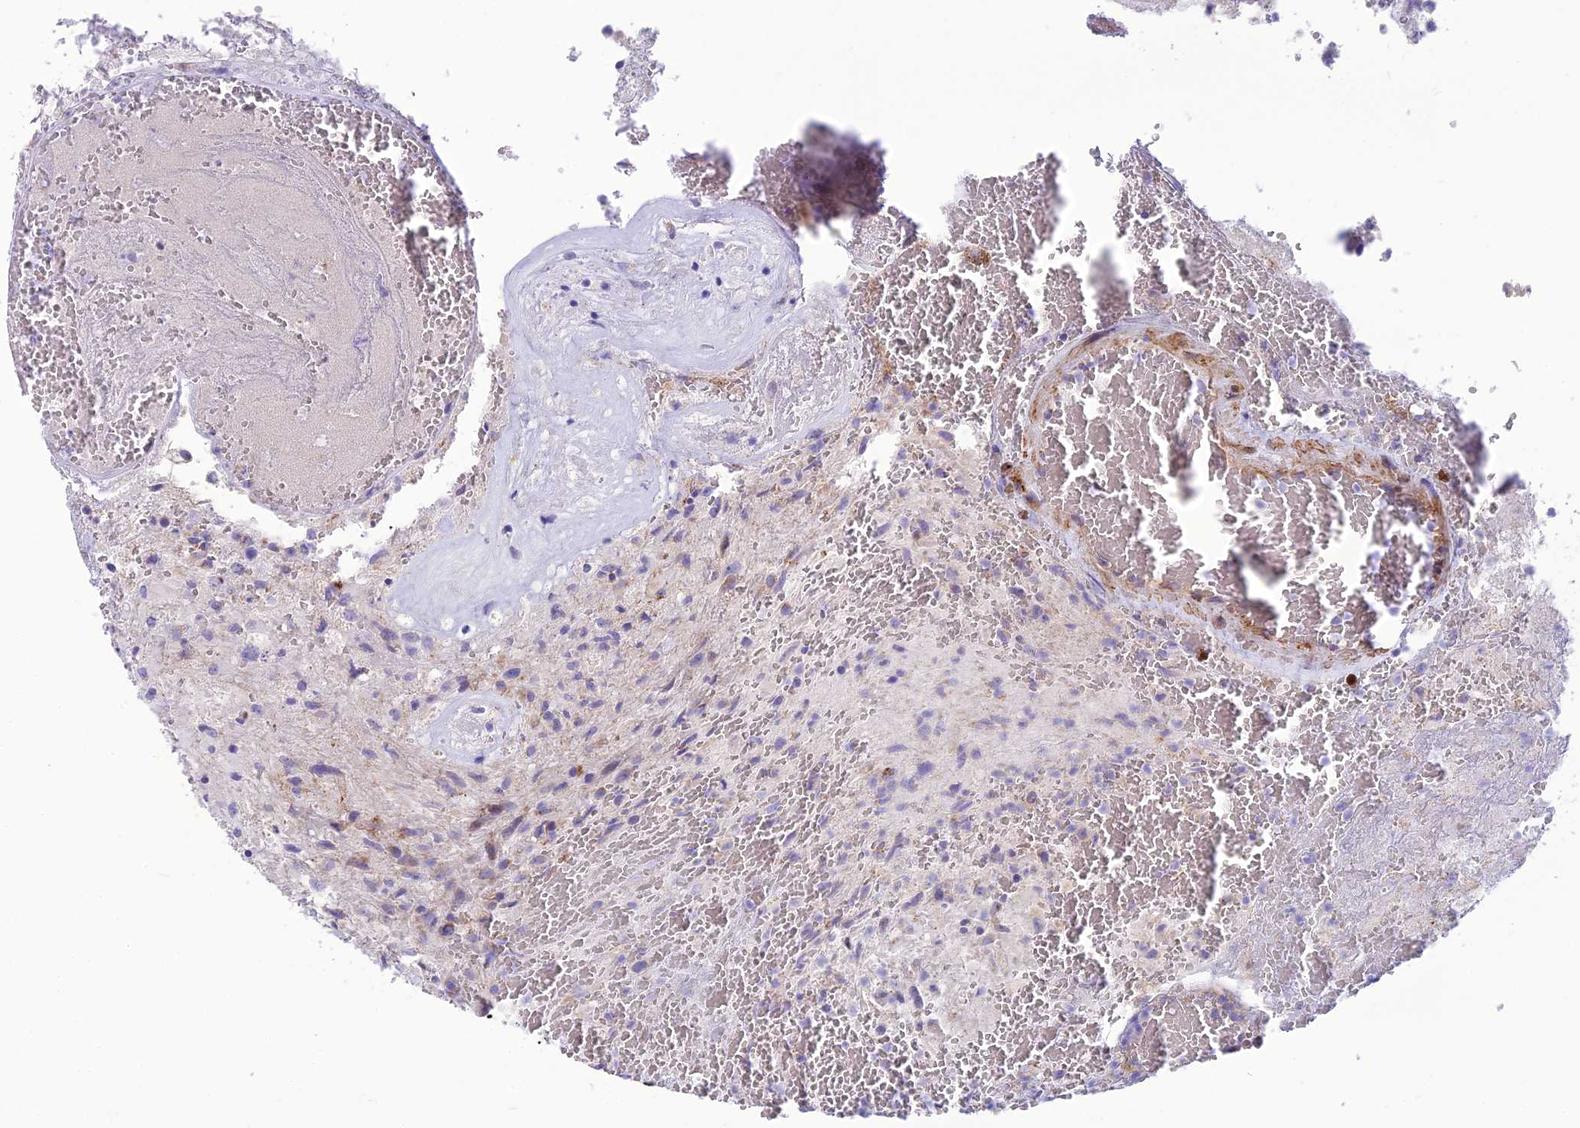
{"staining": {"intensity": "negative", "quantity": "none", "location": "none"}, "tissue": "glioma", "cell_type": "Tumor cells", "image_type": "cancer", "snomed": [{"axis": "morphology", "description": "Glioma, malignant, High grade"}, {"axis": "topography", "description": "Brain"}], "caption": "Immunohistochemical staining of human malignant glioma (high-grade) demonstrates no significant staining in tumor cells.", "gene": "POMGNT1", "patient": {"sex": "male", "age": 56}}